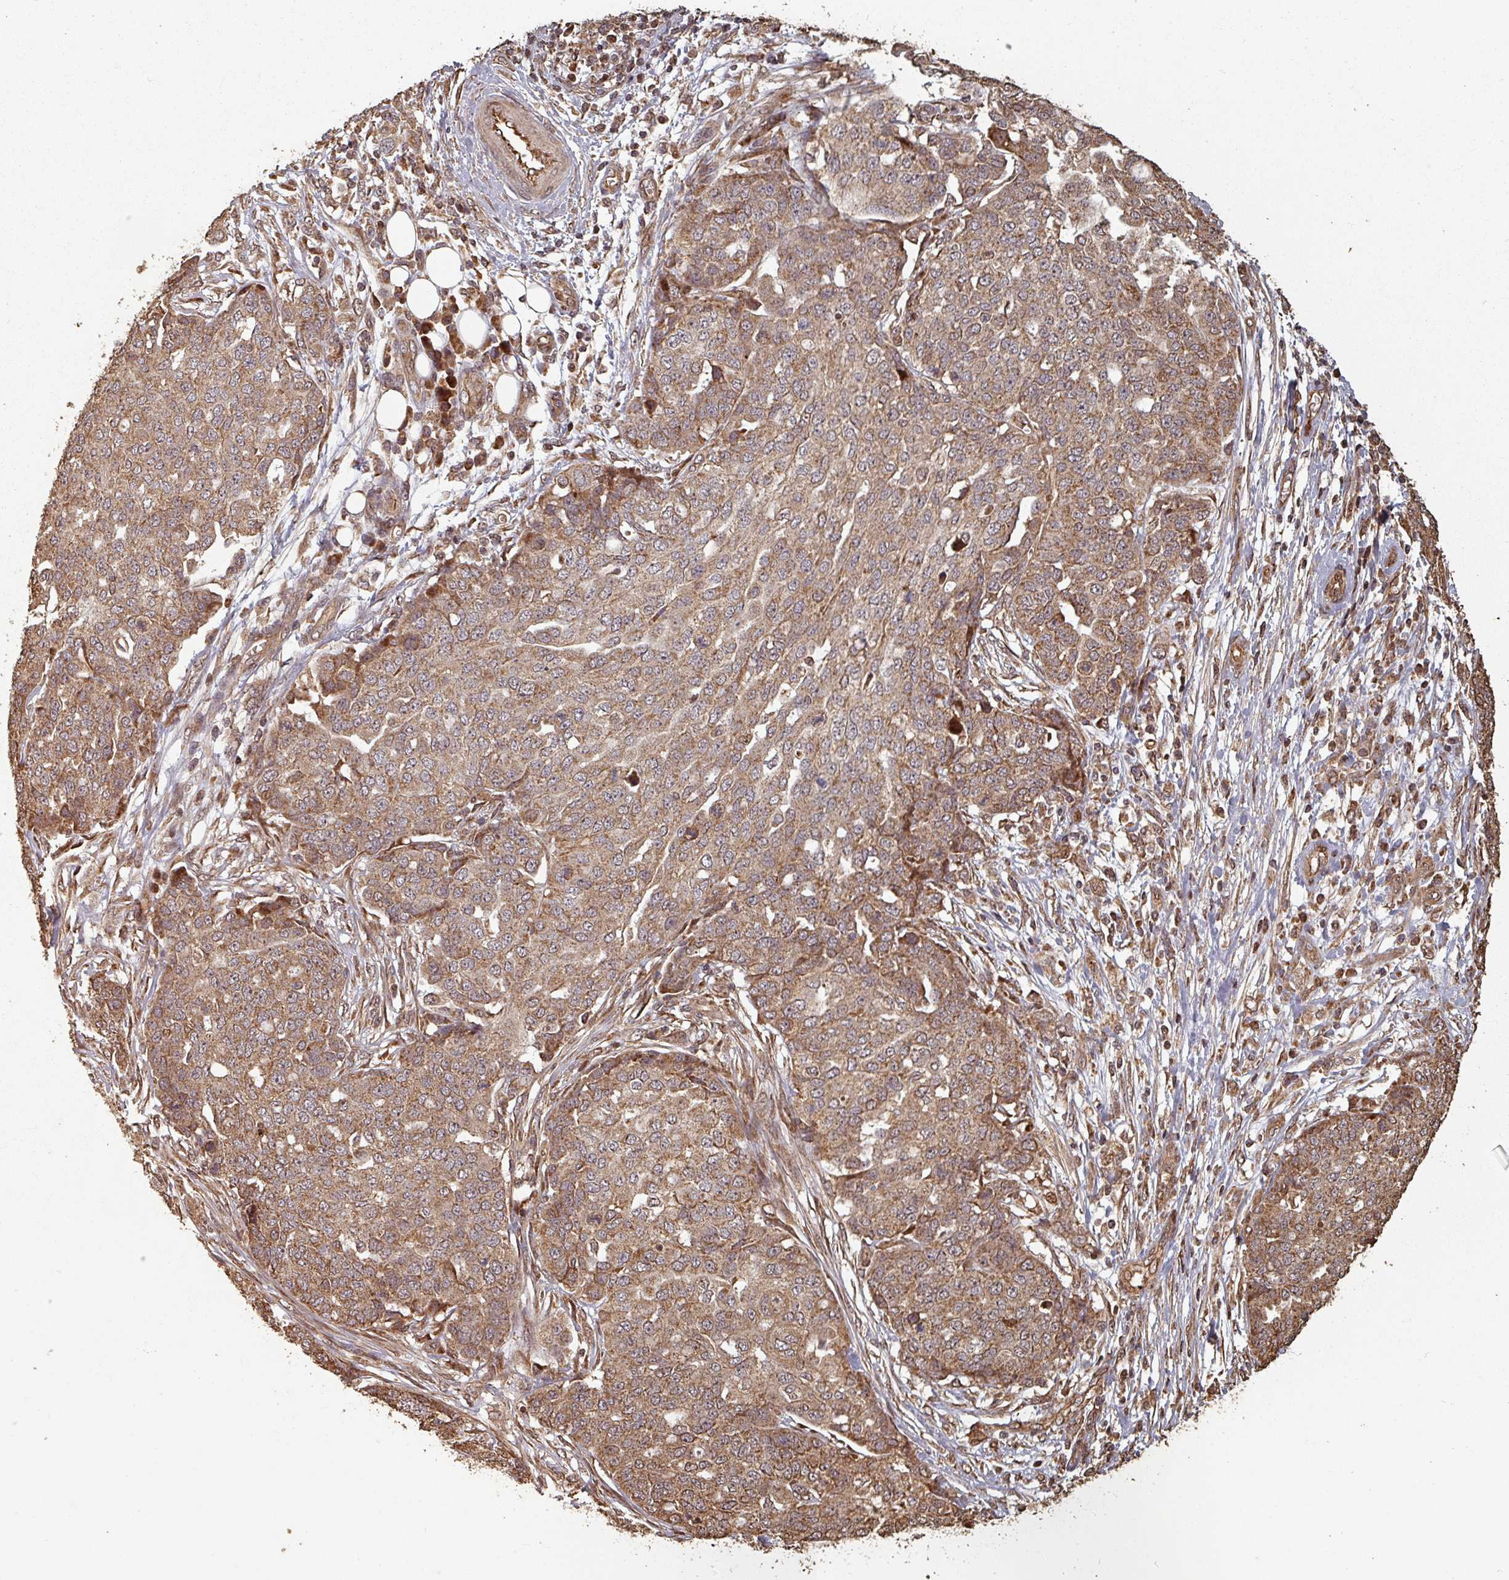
{"staining": {"intensity": "moderate", "quantity": ">75%", "location": "cytoplasmic/membranous"}, "tissue": "ovarian cancer", "cell_type": "Tumor cells", "image_type": "cancer", "snomed": [{"axis": "morphology", "description": "Cystadenocarcinoma, serous, NOS"}, {"axis": "topography", "description": "Soft tissue"}, {"axis": "topography", "description": "Ovary"}], "caption": "Moderate cytoplasmic/membranous staining is seen in about >75% of tumor cells in ovarian cancer (serous cystadenocarcinoma). The protein of interest is shown in brown color, while the nuclei are stained blue.", "gene": "EID1", "patient": {"sex": "female", "age": 57}}